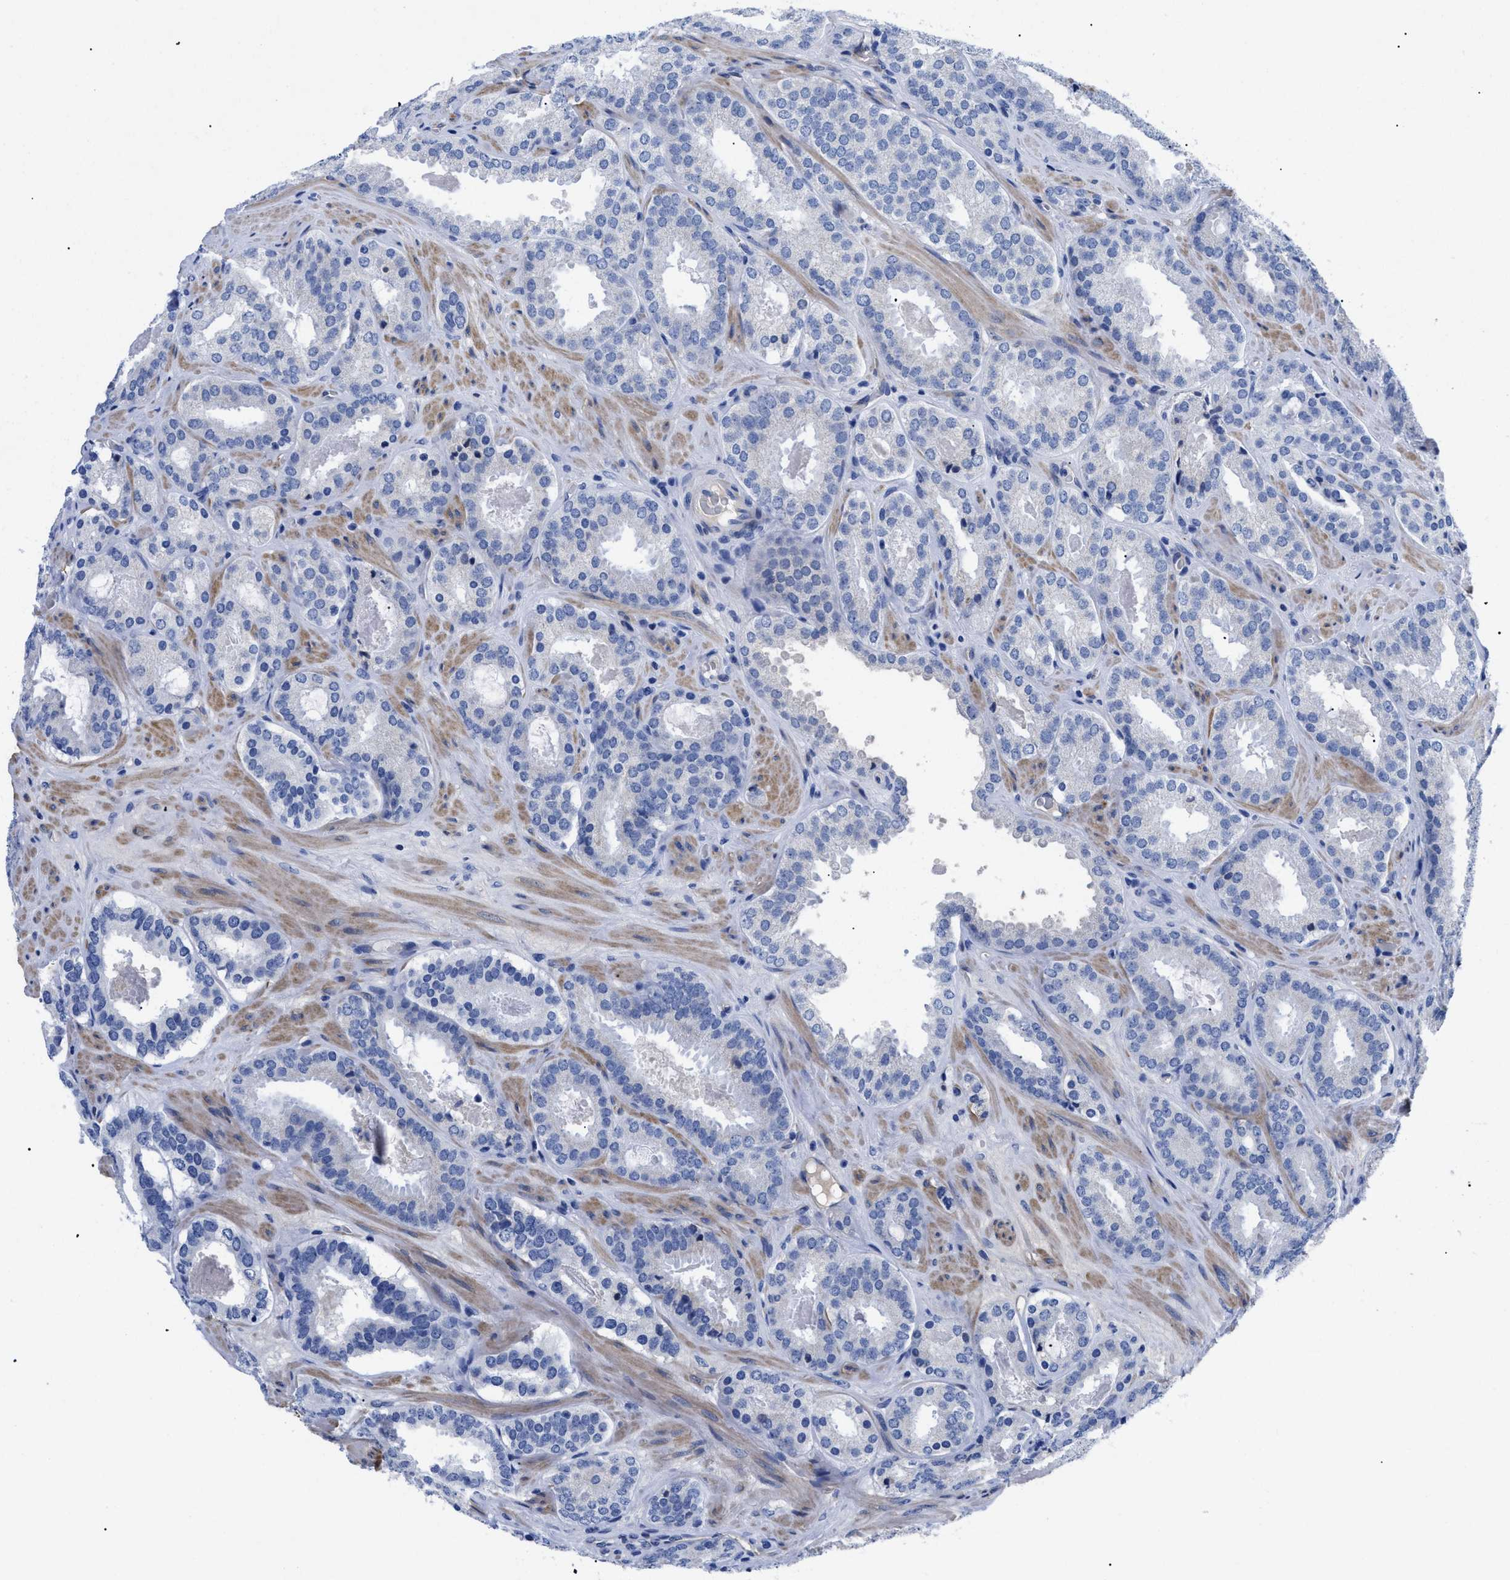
{"staining": {"intensity": "negative", "quantity": "none", "location": "none"}, "tissue": "prostate cancer", "cell_type": "Tumor cells", "image_type": "cancer", "snomed": [{"axis": "morphology", "description": "Adenocarcinoma, Low grade"}, {"axis": "topography", "description": "Prostate"}], "caption": "Histopathology image shows no significant protein positivity in tumor cells of adenocarcinoma (low-grade) (prostate). (Immunohistochemistry (ihc), brightfield microscopy, high magnification).", "gene": "TMEM68", "patient": {"sex": "male", "age": 69}}